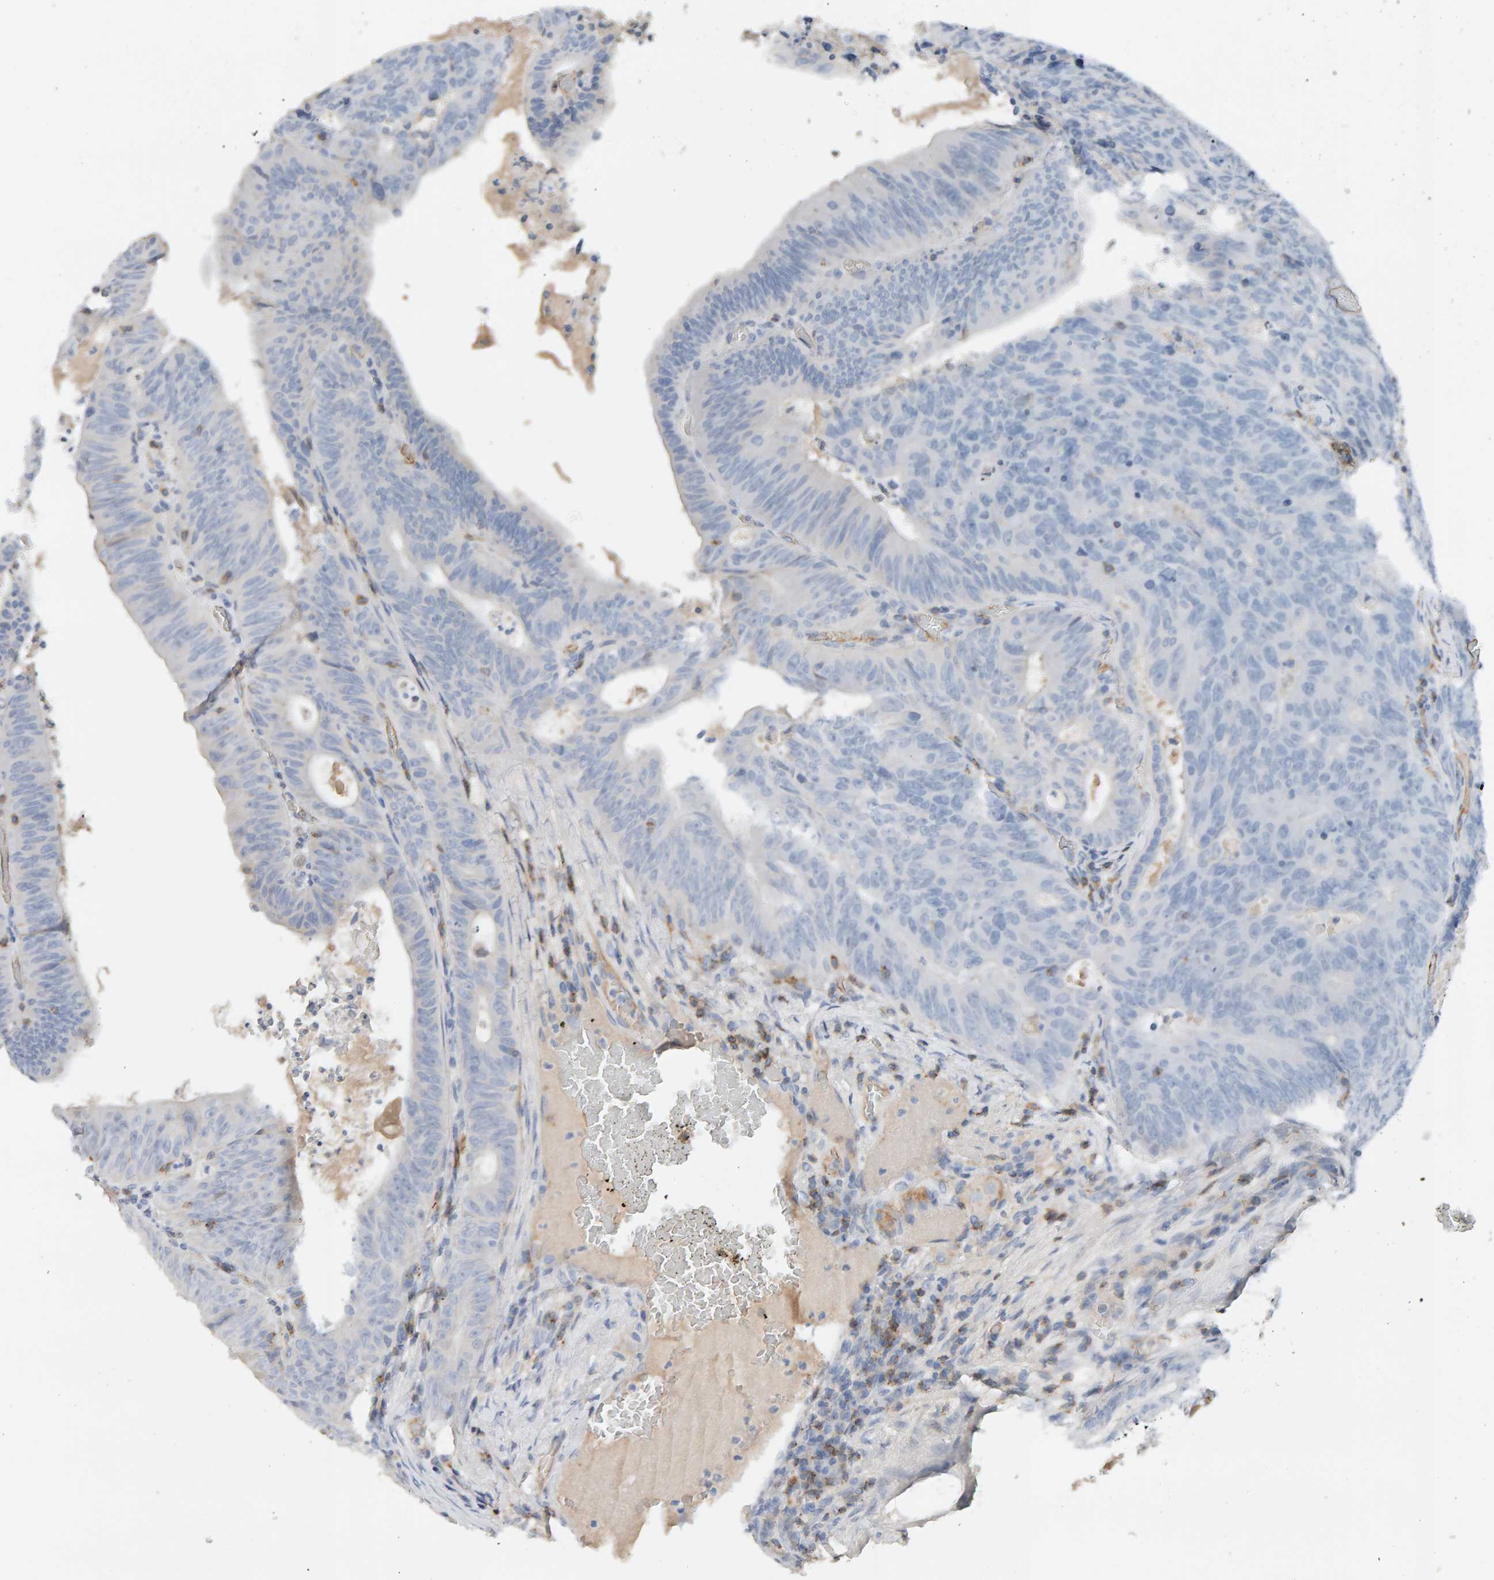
{"staining": {"intensity": "negative", "quantity": "none", "location": "none"}, "tissue": "colorectal cancer", "cell_type": "Tumor cells", "image_type": "cancer", "snomed": [{"axis": "morphology", "description": "Adenocarcinoma, NOS"}, {"axis": "topography", "description": "Colon"}], "caption": "This photomicrograph is of colorectal cancer (adenocarcinoma) stained with immunohistochemistry to label a protein in brown with the nuclei are counter-stained blue. There is no positivity in tumor cells.", "gene": "FYN", "patient": {"sex": "male", "age": 87}}